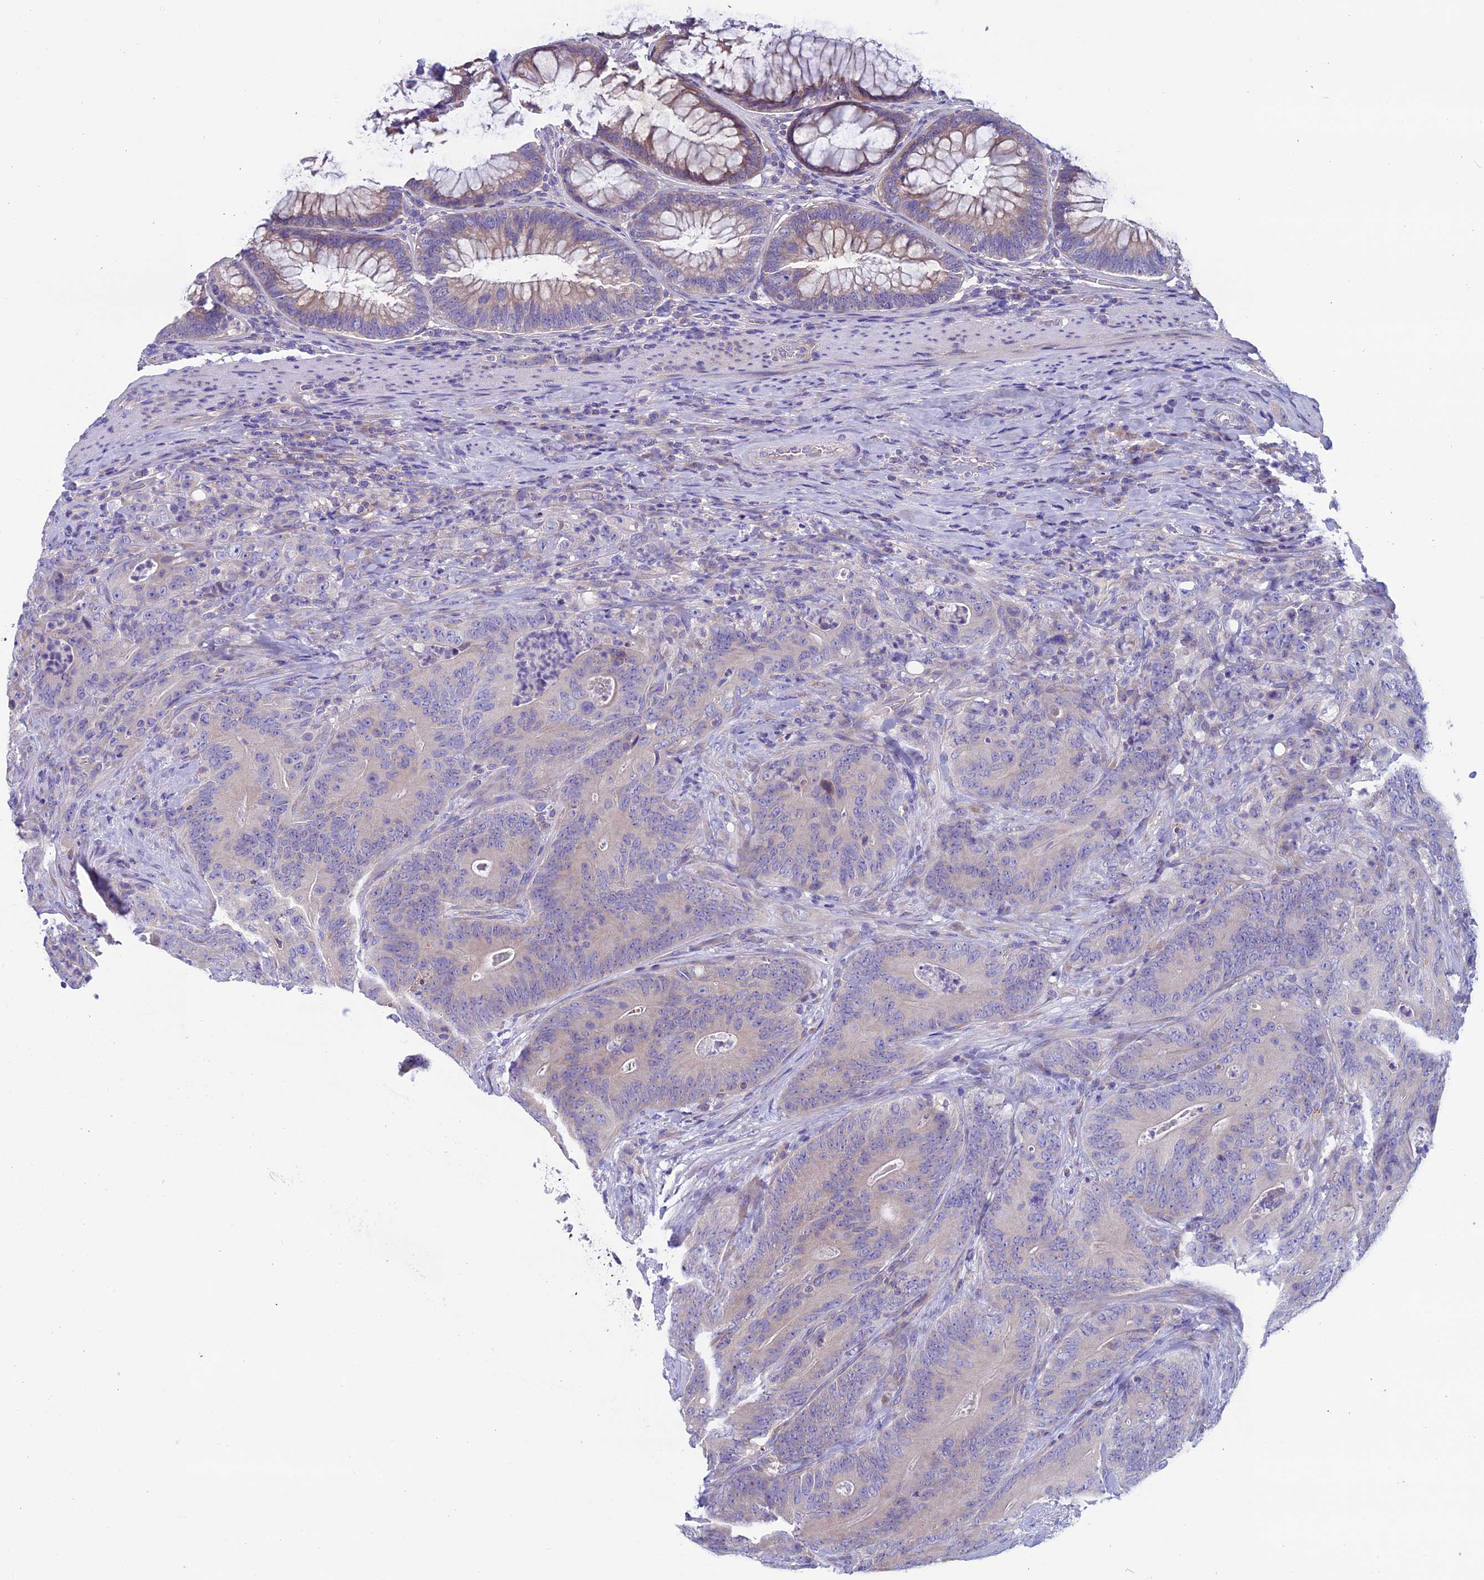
{"staining": {"intensity": "negative", "quantity": "none", "location": "none"}, "tissue": "colorectal cancer", "cell_type": "Tumor cells", "image_type": "cancer", "snomed": [{"axis": "morphology", "description": "Normal tissue, NOS"}, {"axis": "topography", "description": "Colon"}], "caption": "Tumor cells show no significant protein staining in colorectal cancer.", "gene": "DCTN5", "patient": {"sex": "female", "age": 82}}